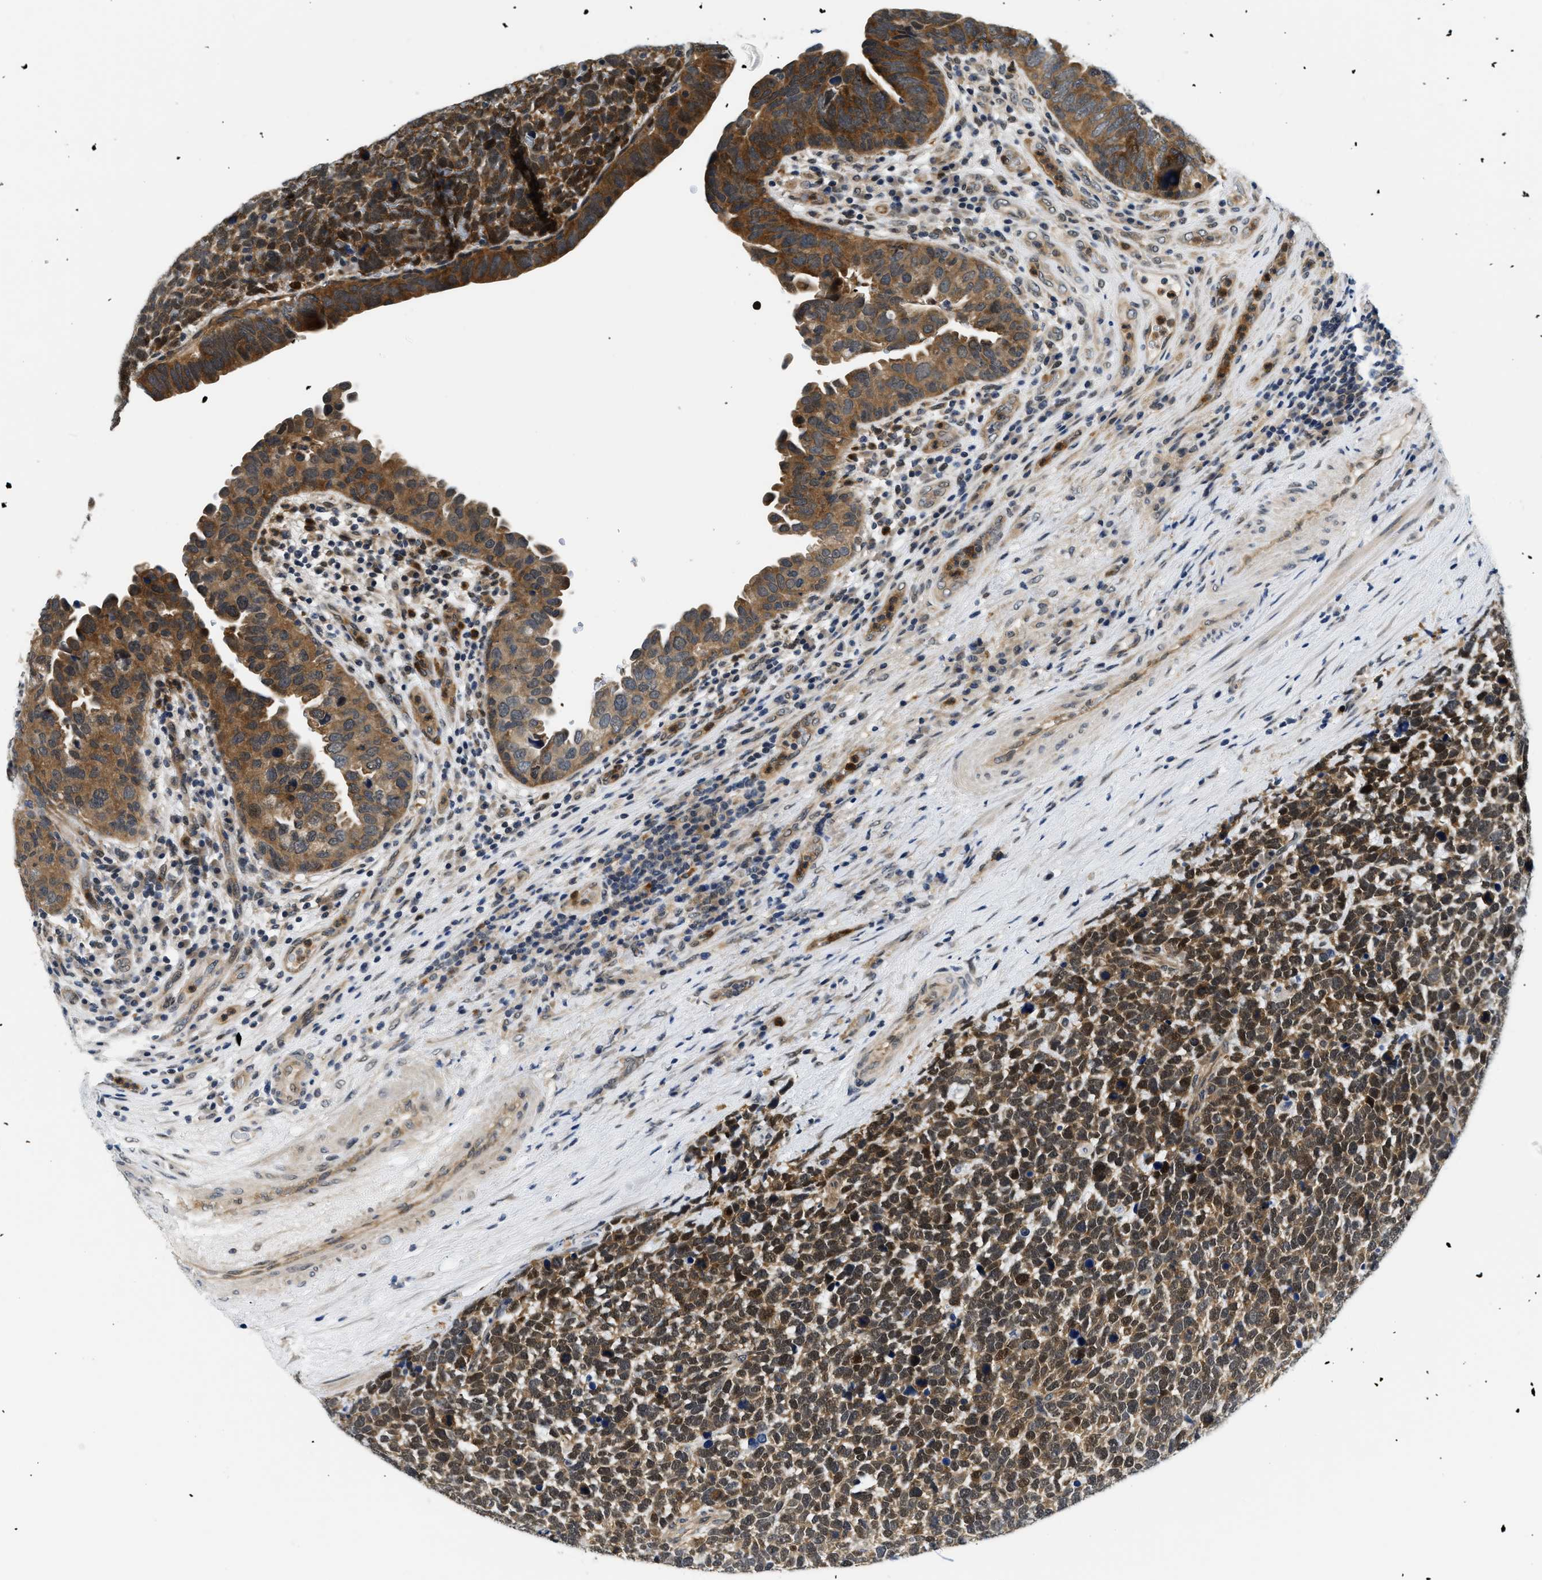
{"staining": {"intensity": "strong", "quantity": ">75%", "location": "cytoplasmic/membranous,nuclear"}, "tissue": "urothelial cancer", "cell_type": "Tumor cells", "image_type": "cancer", "snomed": [{"axis": "morphology", "description": "Urothelial carcinoma, High grade"}, {"axis": "topography", "description": "Urinary bladder"}], "caption": "Protein expression analysis of urothelial cancer demonstrates strong cytoplasmic/membranous and nuclear positivity in approximately >75% of tumor cells.", "gene": "SMAD4", "patient": {"sex": "female", "age": 82}}